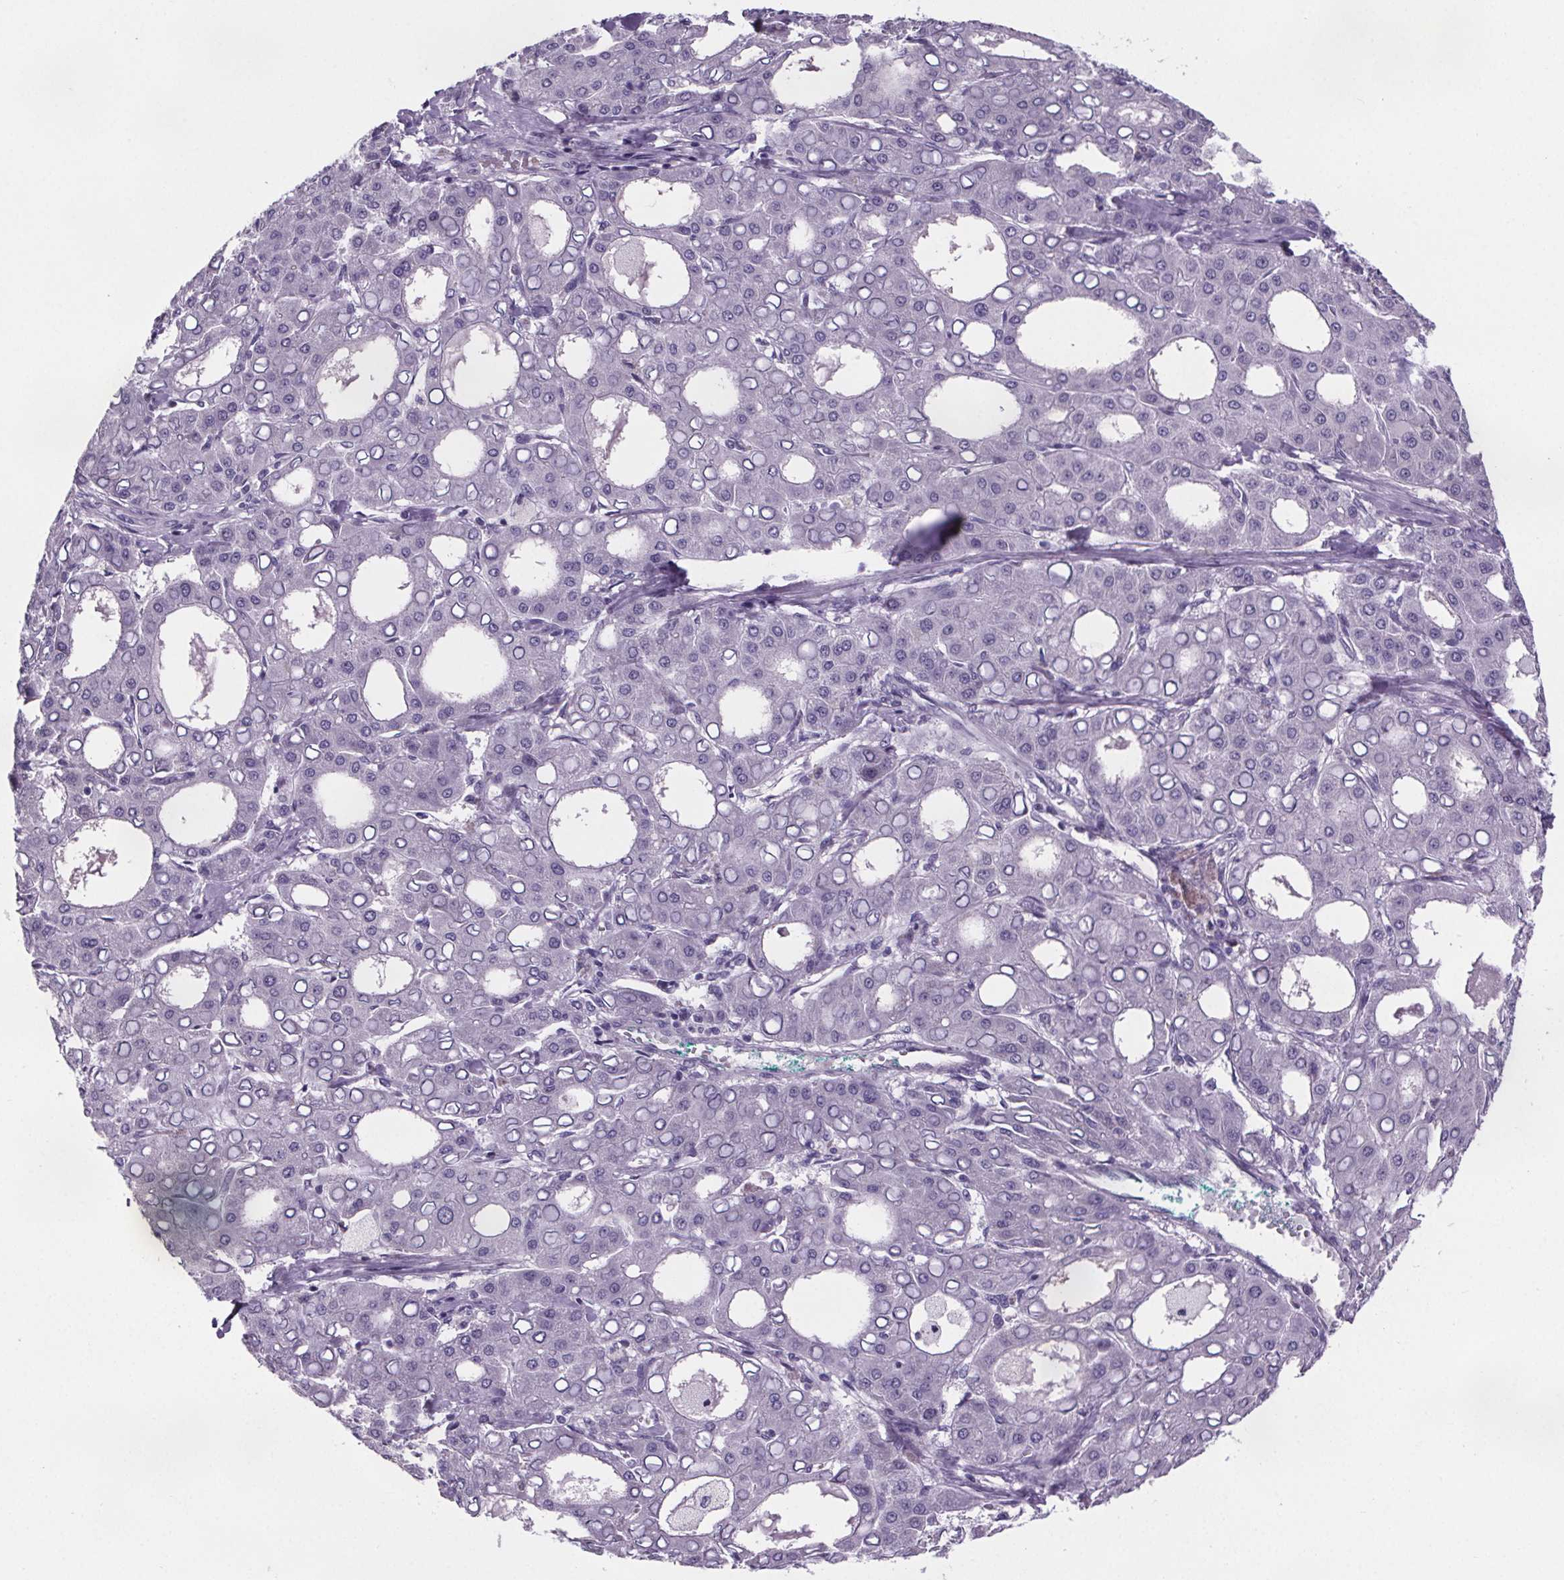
{"staining": {"intensity": "negative", "quantity": "none", "location": "none"}, "tissue": "liver cancer", "cell_type": "Tumor cells", "image_type": "cancer", "snomed": [{"axis": "morphology", "description": "Carcinoma, Hepatocellular, NOS"}, {"axis": "topography", "description": "Liver"}], "caption": "Immunohistochemistry (IHC) histopathology image of human liver cancer stained for a protein (brown), which exhibits no positivity in tumor cells.", "gene": "CUBN", "patient": {"sex": "male", "age": 65}}